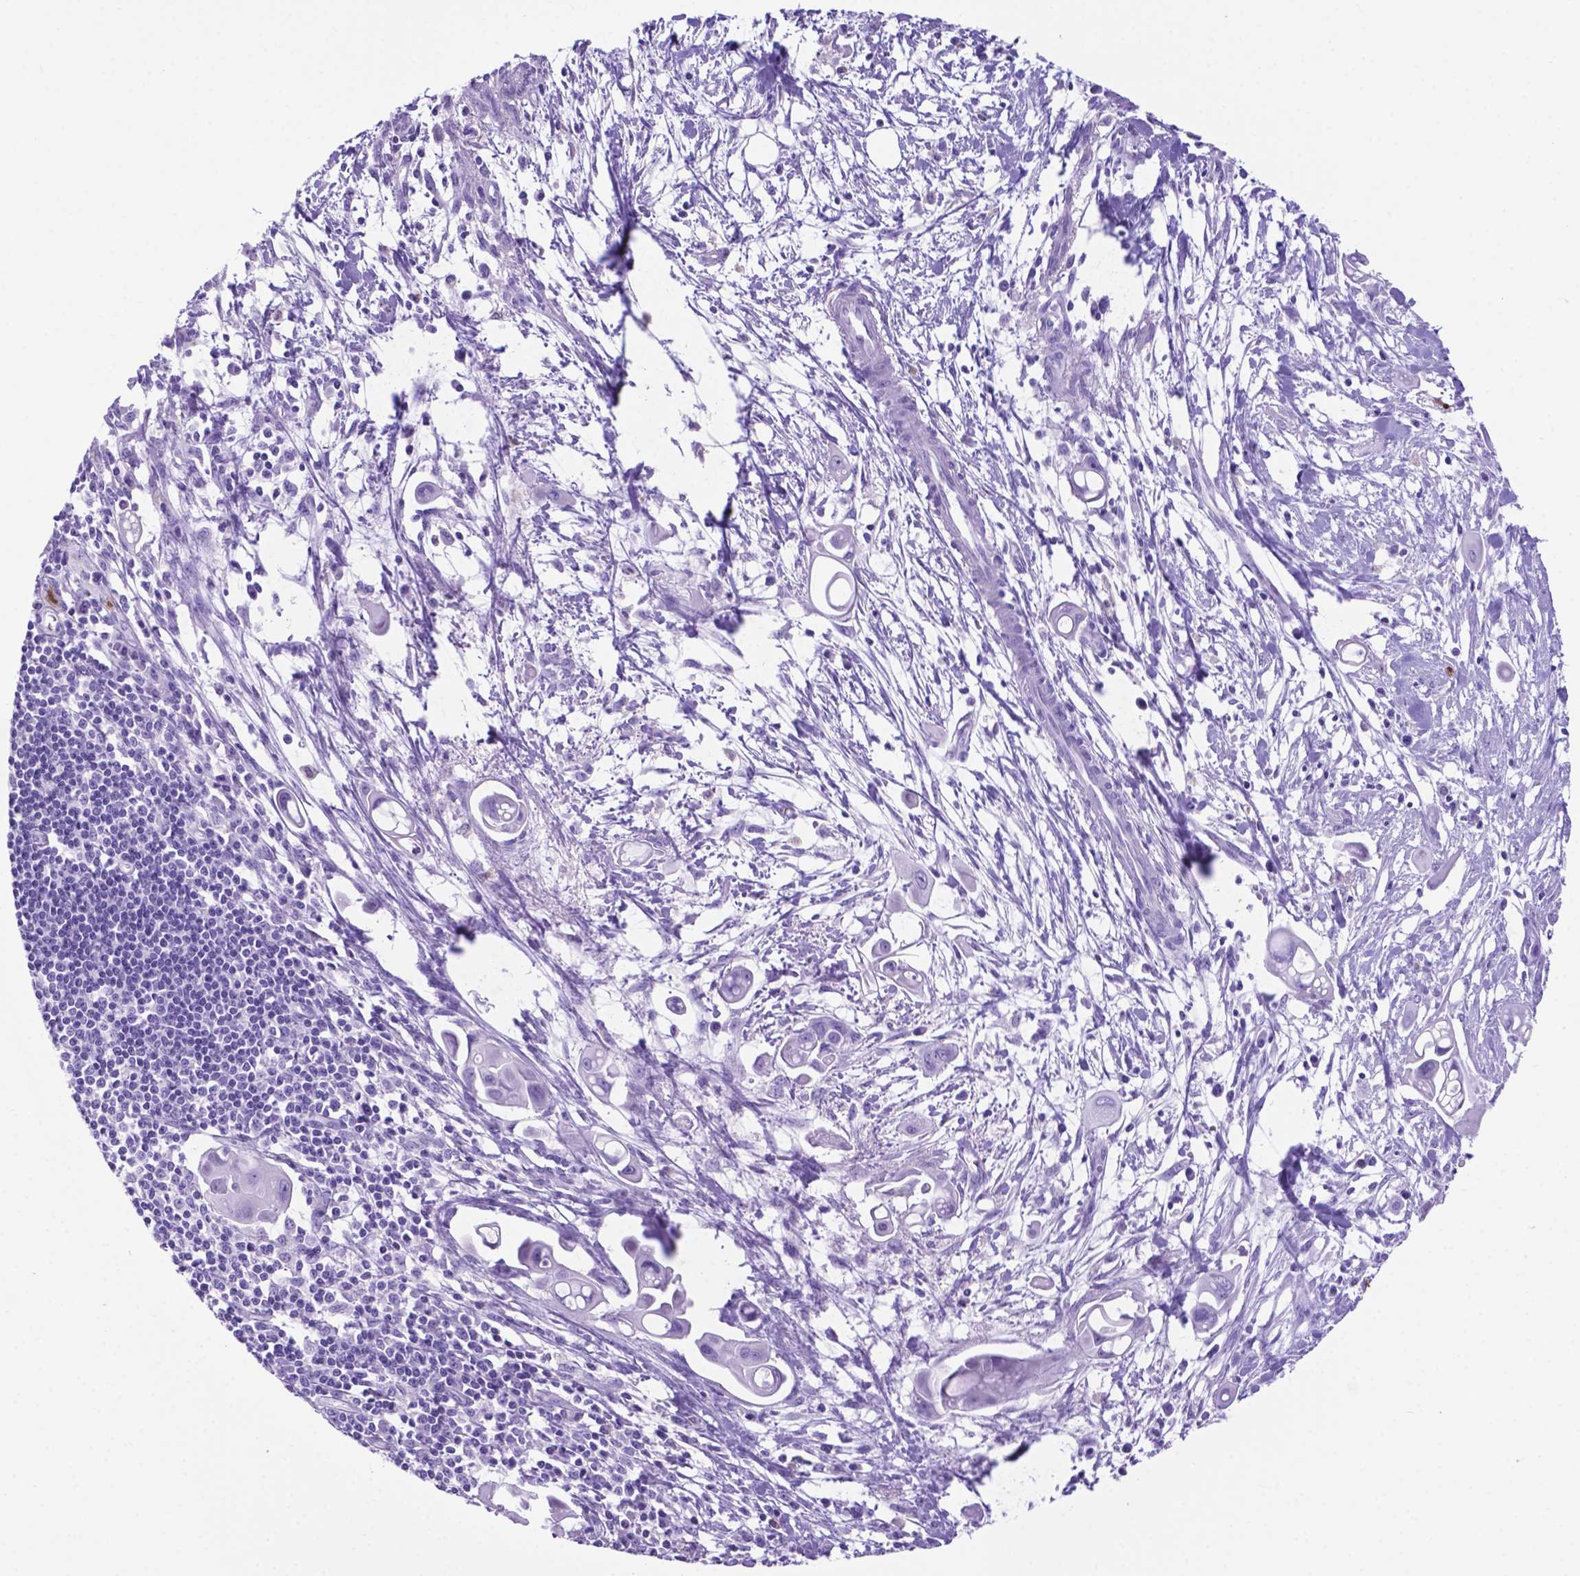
{"staining": {"intensity": "negative", "quantity": "none", "location": "none"}, "tissue": "pancreatic cancer", "cell_type": "Tumor cells", "image_type": "cancer", "snomed": [{"axis": "morphology", "description": "Adenocarcinoma, NOS"}, {"axis": "topography", "description": "Pancreas"}], "caption": "A high-resolution histopathology image shows IHC staining of pancreatic adenocarcinoma, which shows no significant positivity in tumor cells. The staining is performed using DAB (3,3'-diaminobenzidine) brown chromogen with nuclei counter-stained in using hematoxylin.", "gene": "LZTR1", "patient": {"sex": "male", "age": 50}}